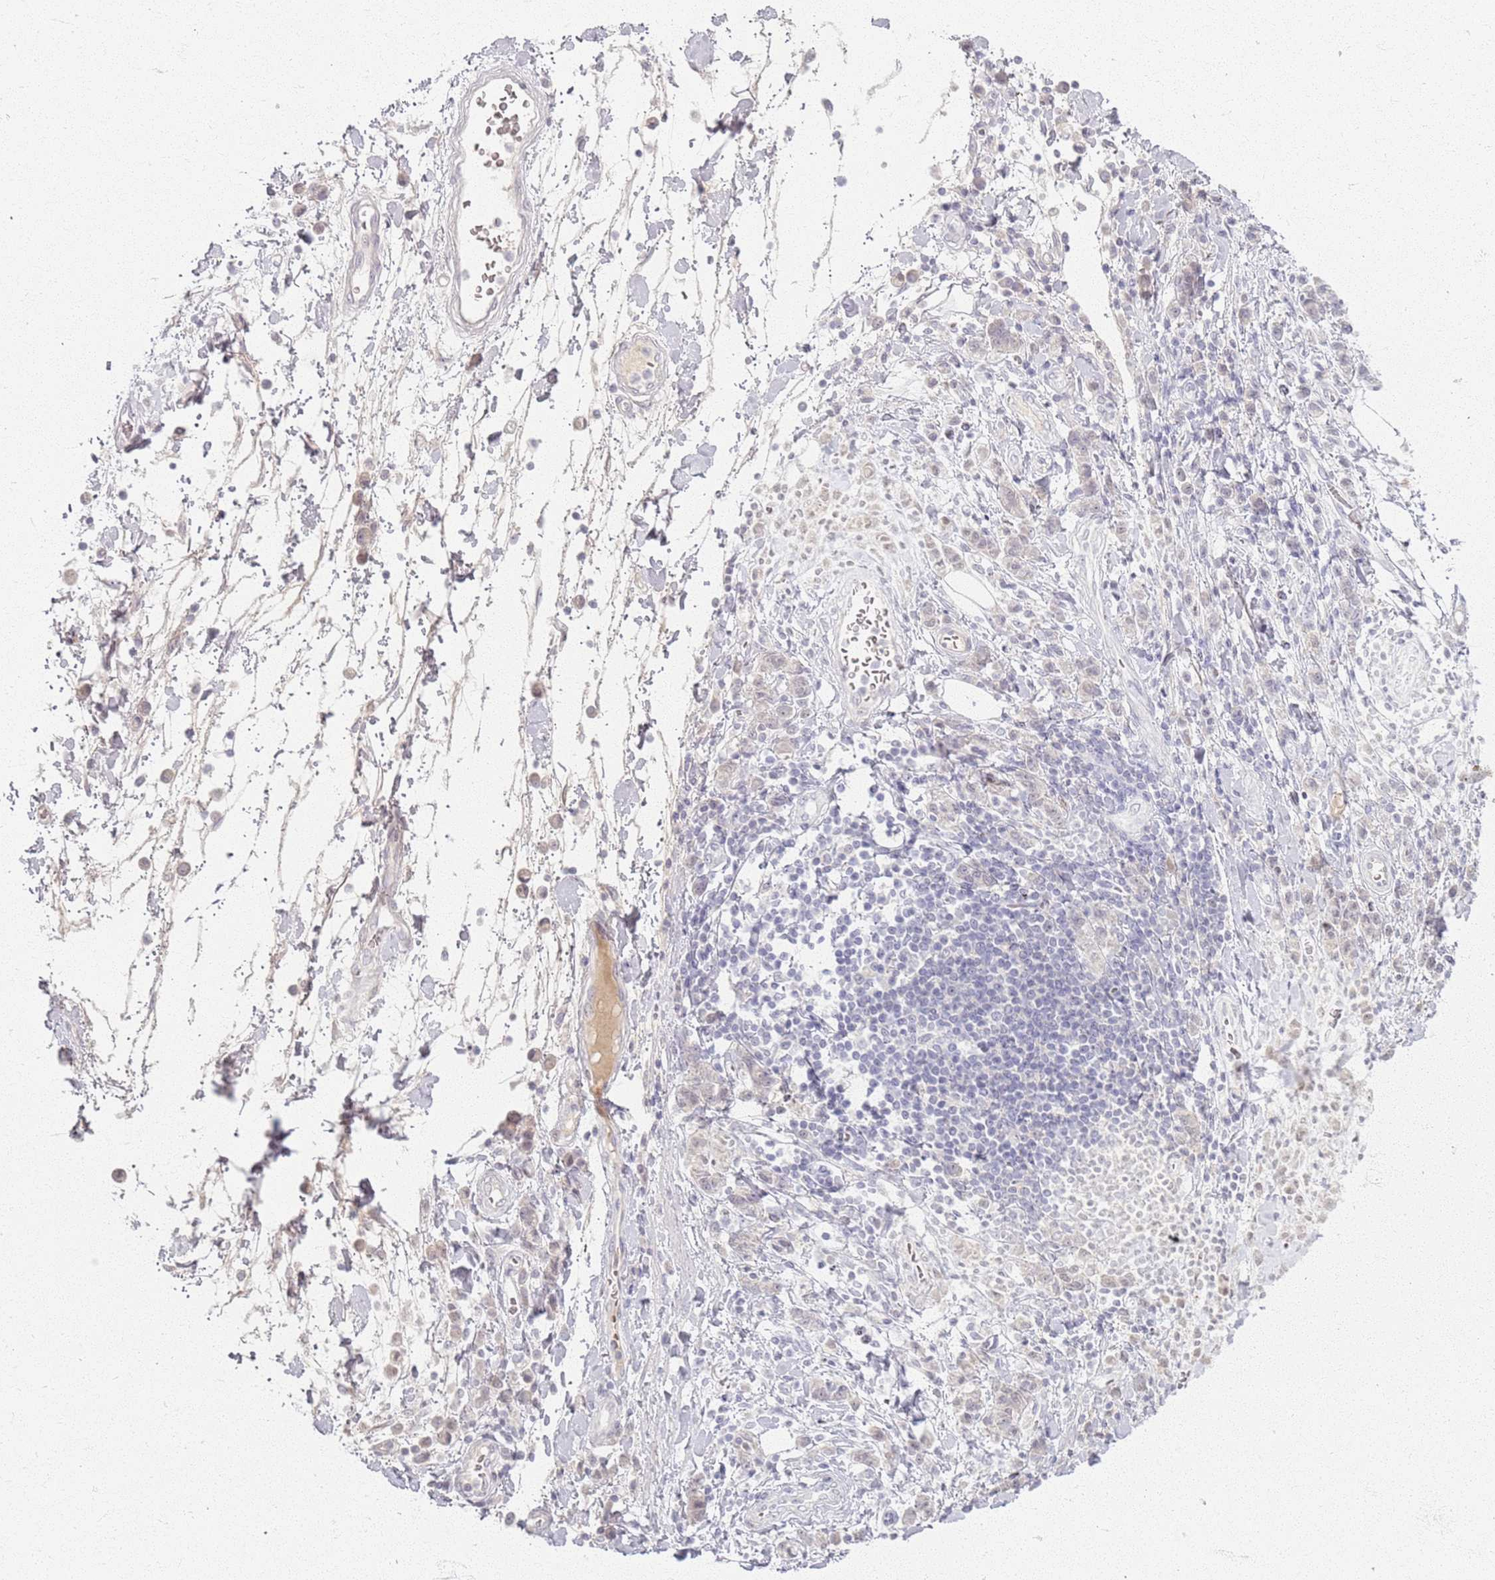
{"staining": {"intensity": "negative", "quantity": "none", "location": "none"}, "tissue": "stomach cancer", "cell_type": "Tumor cells", "image_type": "cancer", "snomed": [{"axis": "morphology", "description": "Adenocarcinoma, NOS"}, {"axis": "topography", "description": "Stomach"}], "caption": "The histopathology image demonstrates no staining of tumor cells in stomach cancer.", "gene": "CRIPT", "patient": {"sex": "male", "age": 77}}